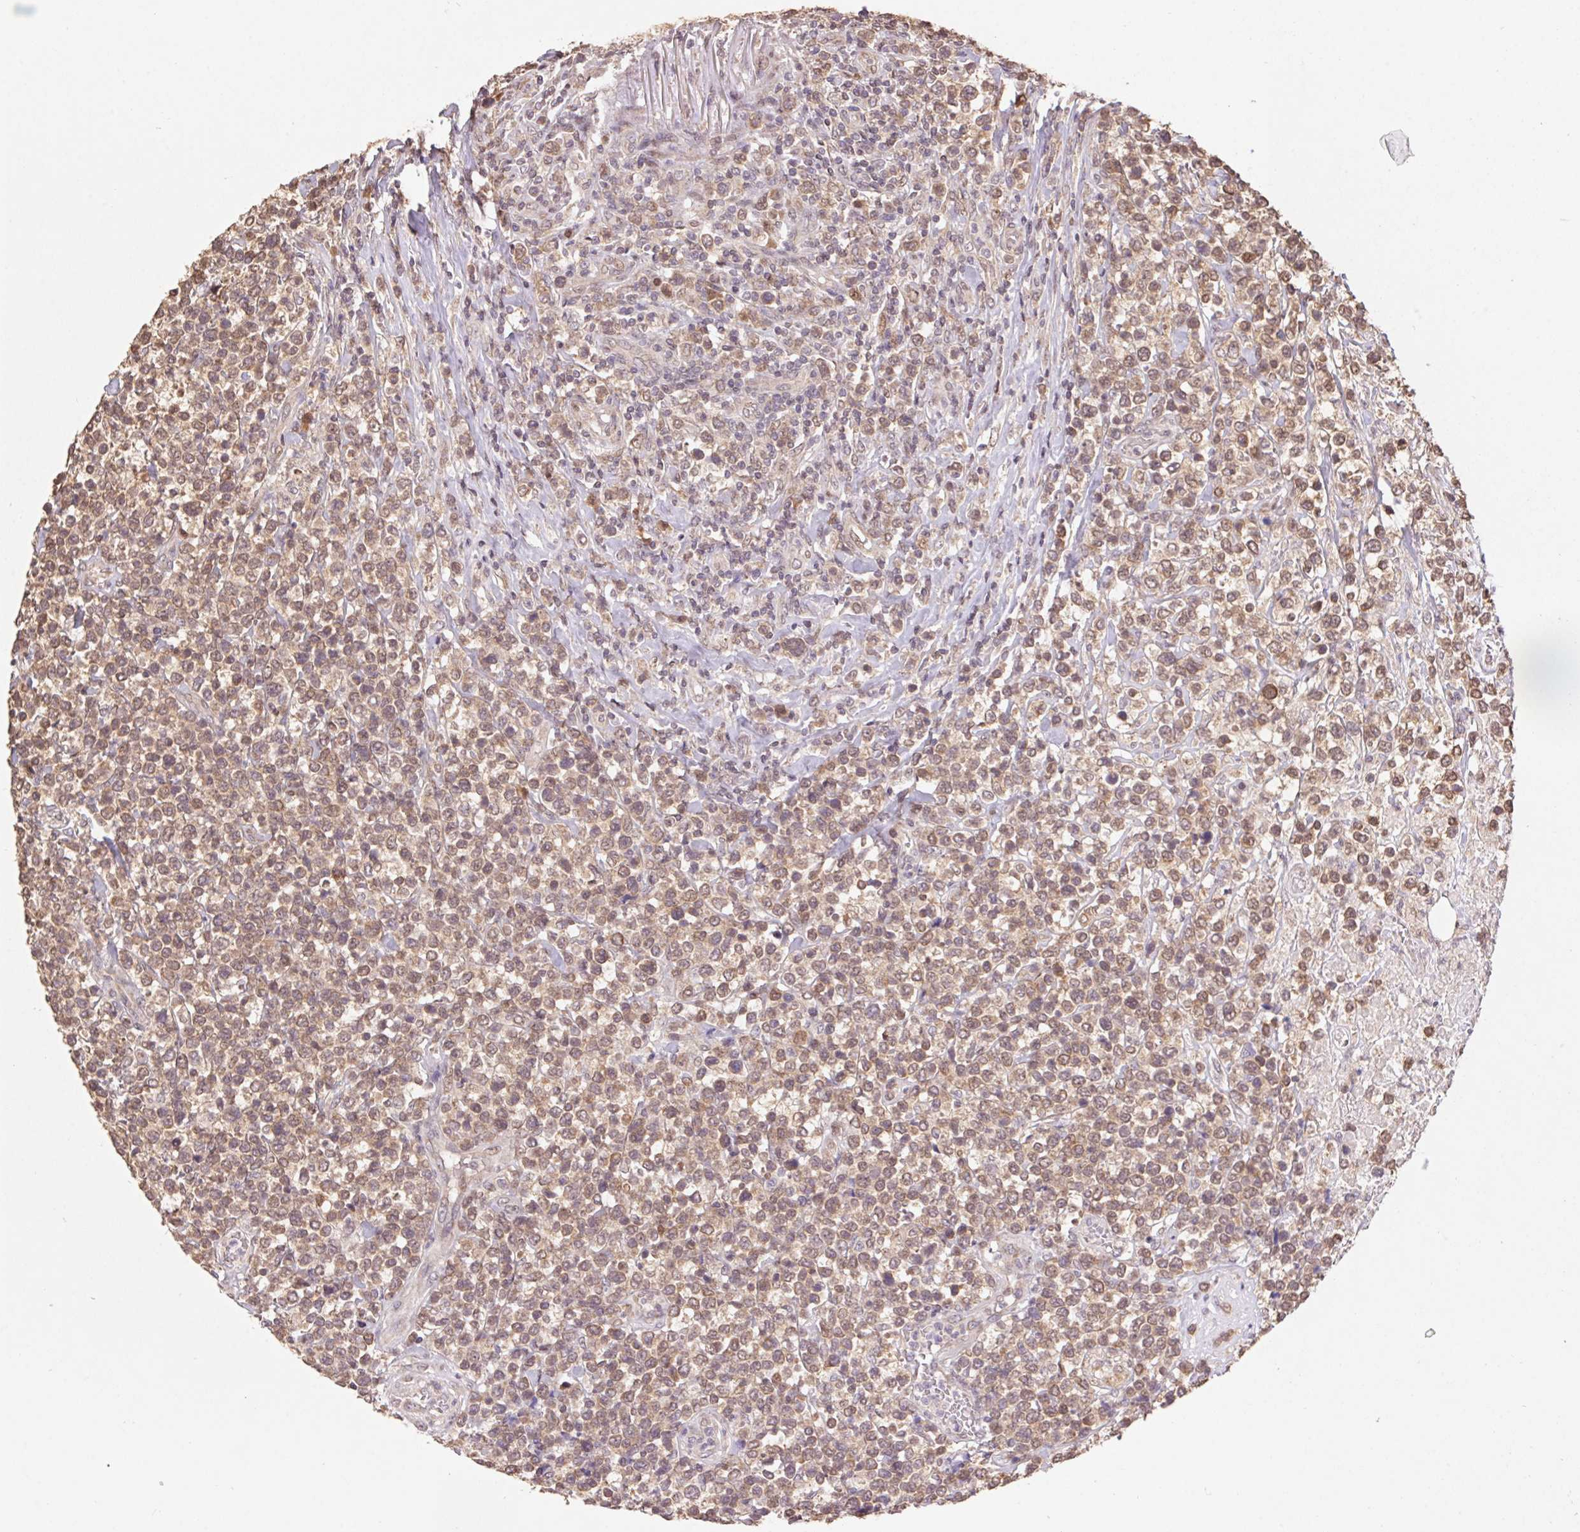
{"staining": {"intensity": "weak", "quantity": ">75%", "location": "cytoplasmic/membranous,nuclear"}, "tissue": "lymphoma", "cell_type": "Tumor cells", "image_type": "cancer", "snomed": [{"axis": "morphology", "description": "Malignant lymphoma, non-Hodgkin's type, High grade"}, {"axis": "topography", "description": "Soft tissue"}], "caption": "Malignant lymphoma, non-Hodgkin's type (high-grade) tissue shows weak cytoplasmic/membranous and nuclear expression in about >75% of tumor cells, visualized by immunohistochemistry.", "gene": "CUTA", "patient": {"sex": "female", "age": 56}}